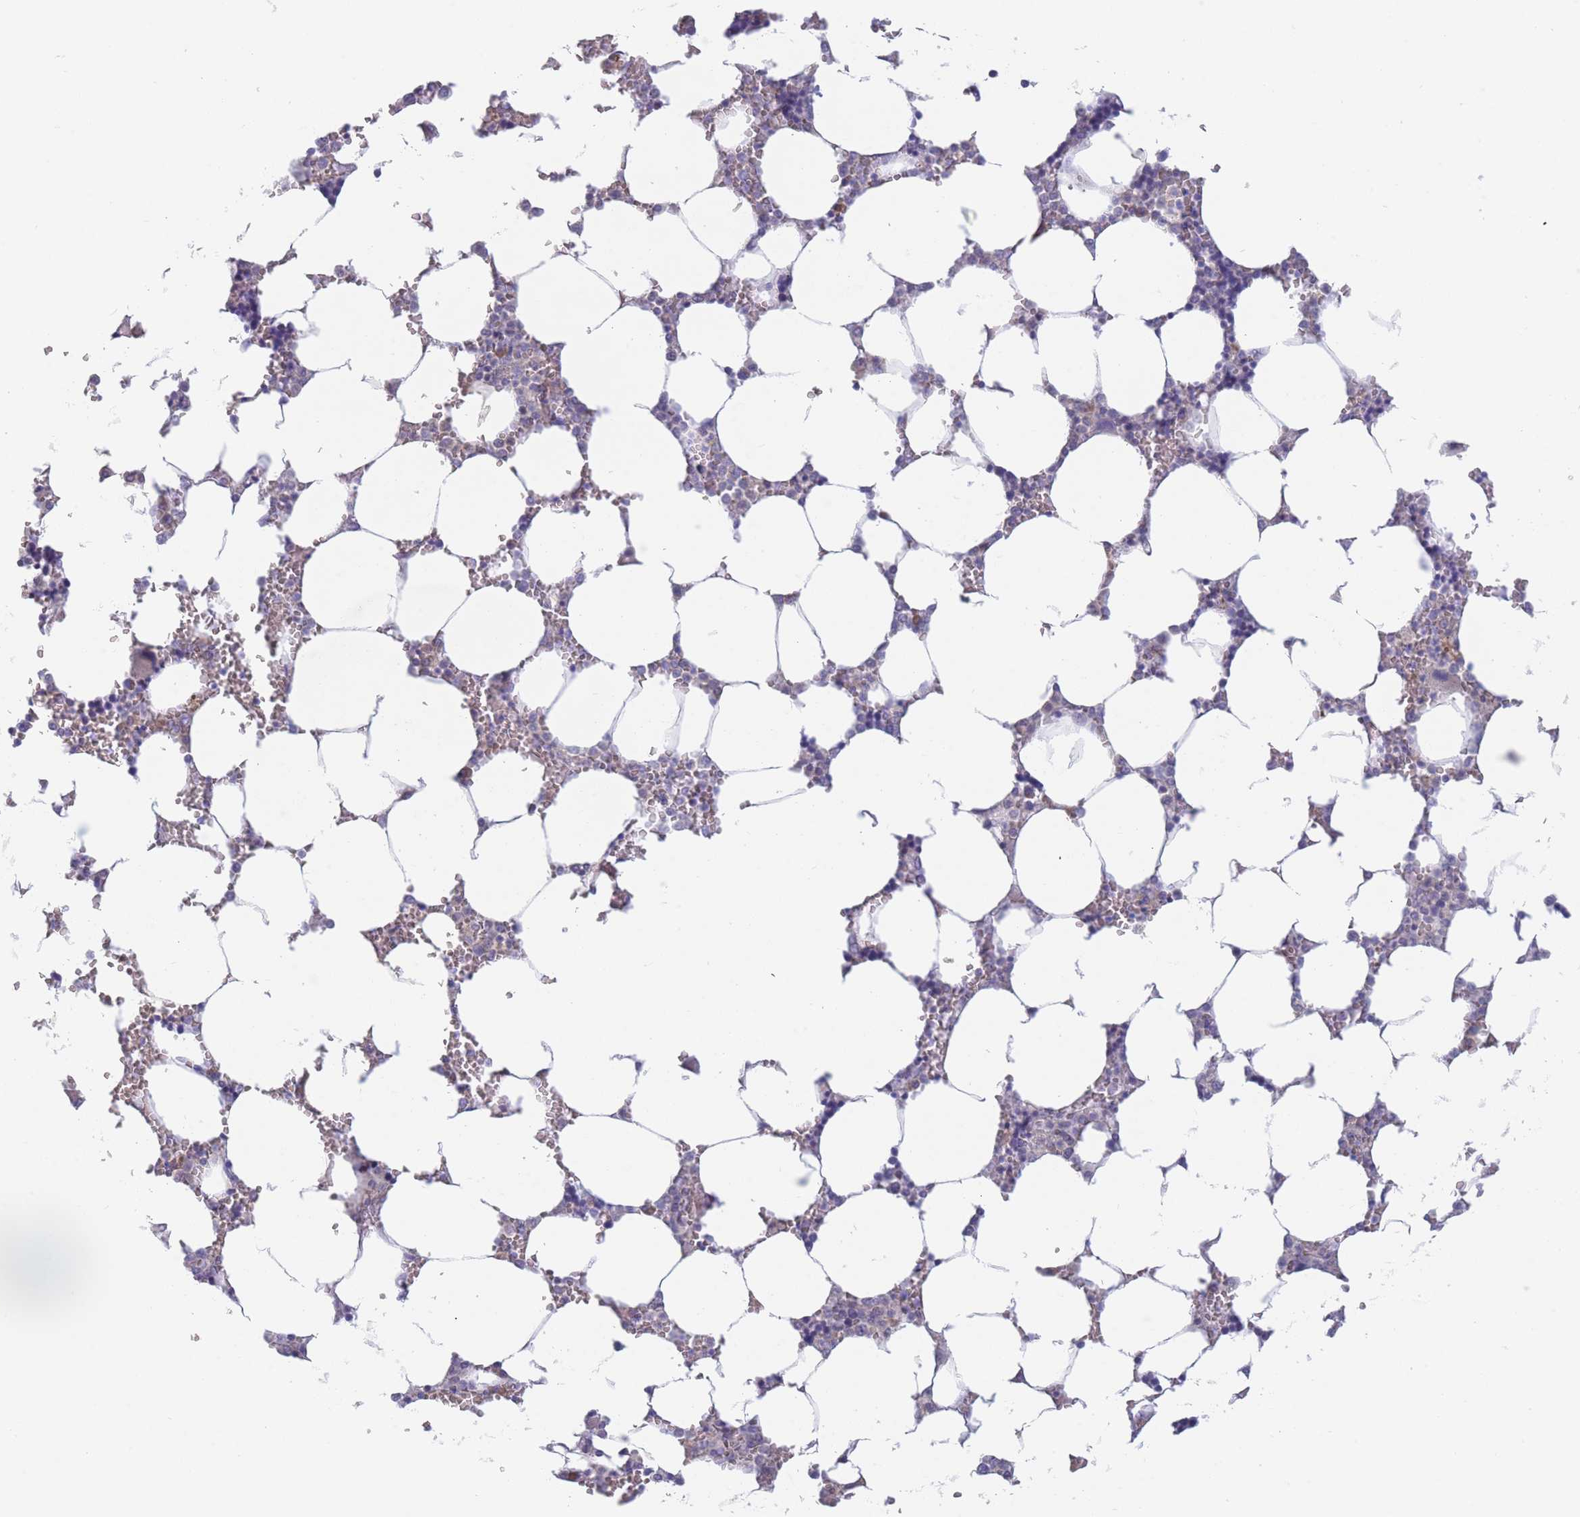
{"staining": {"intensity": "negative", "quantity": "none", "location": "none"}, "tissue": "bone marrow", "cell_type": "Hematopoietic cells", "image_type": "normal", "snomed": [{"axis": "morphology", "description": "Normal tissue, NOS"}, {"axis": "topography", "description": "Bone marrow"}], "caption": "Benign bone marrow was stained to show a protein in brown. There is no significant positivity in hematopoietic cells. The staining was performed using DAB to visualize the protein expression in brown, while the nuclei were stained in blue with hematoxylin (Magnification: 20x).", "gene": "FAM227B", "patient": {"sex": "male", "age": 64}}